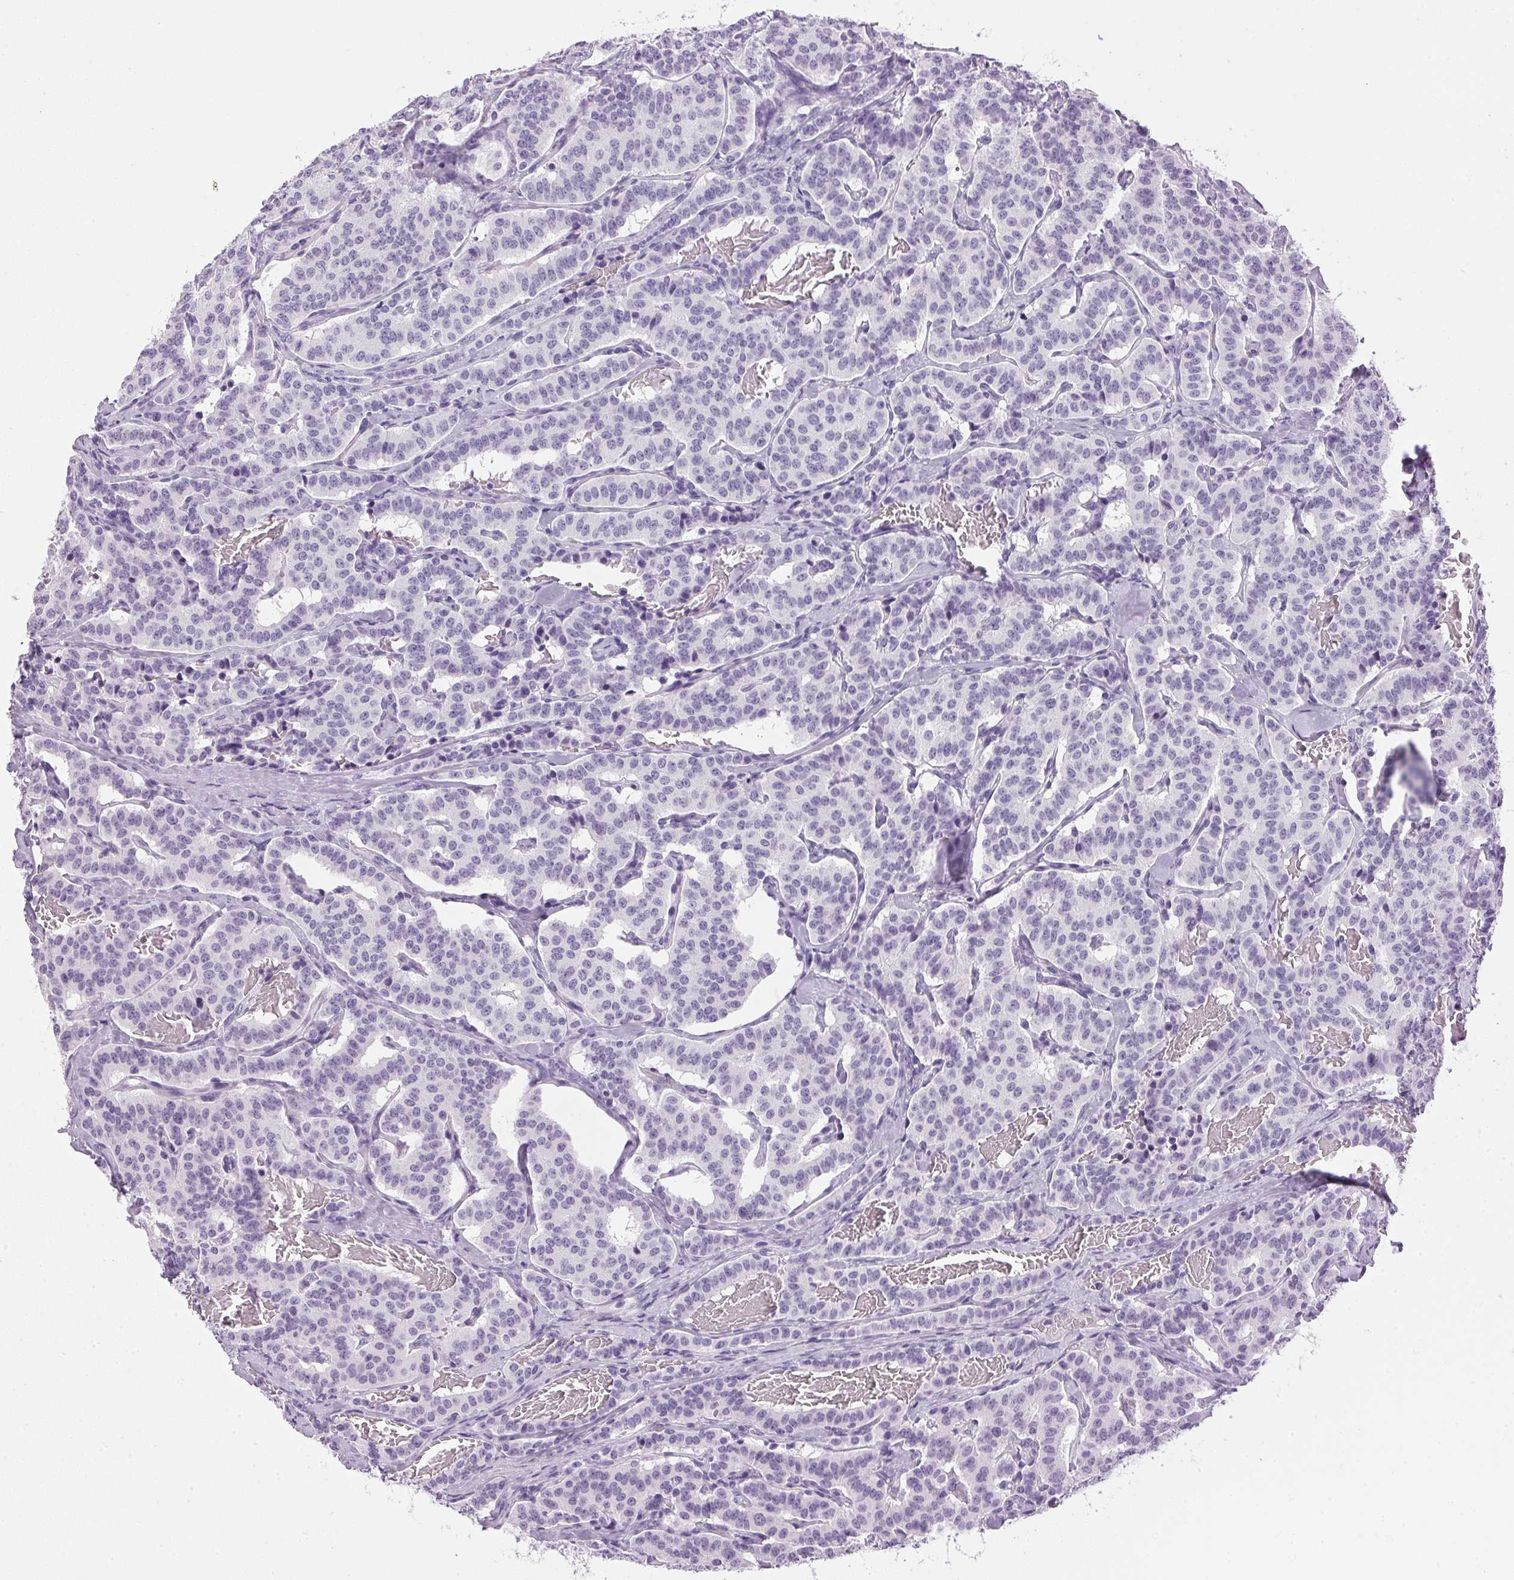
{"staining": {"intensity": "negative", "quantity": "none", "location": "none"}, "tissue": "carcinoid", "cell_type": "Tumor cells", "image_type": "cancer", "snomed": [{"axis": "morphology", "description": "Carcinoid, malignant, NOS"}, {"axis": "topography", "description": "Lung"}], "caption": "The histopathology image exhibits no staining of tumor cells in malignant carcinoid.", "gene": "SP7", "patient": {"sex": "female", "age": 46}}